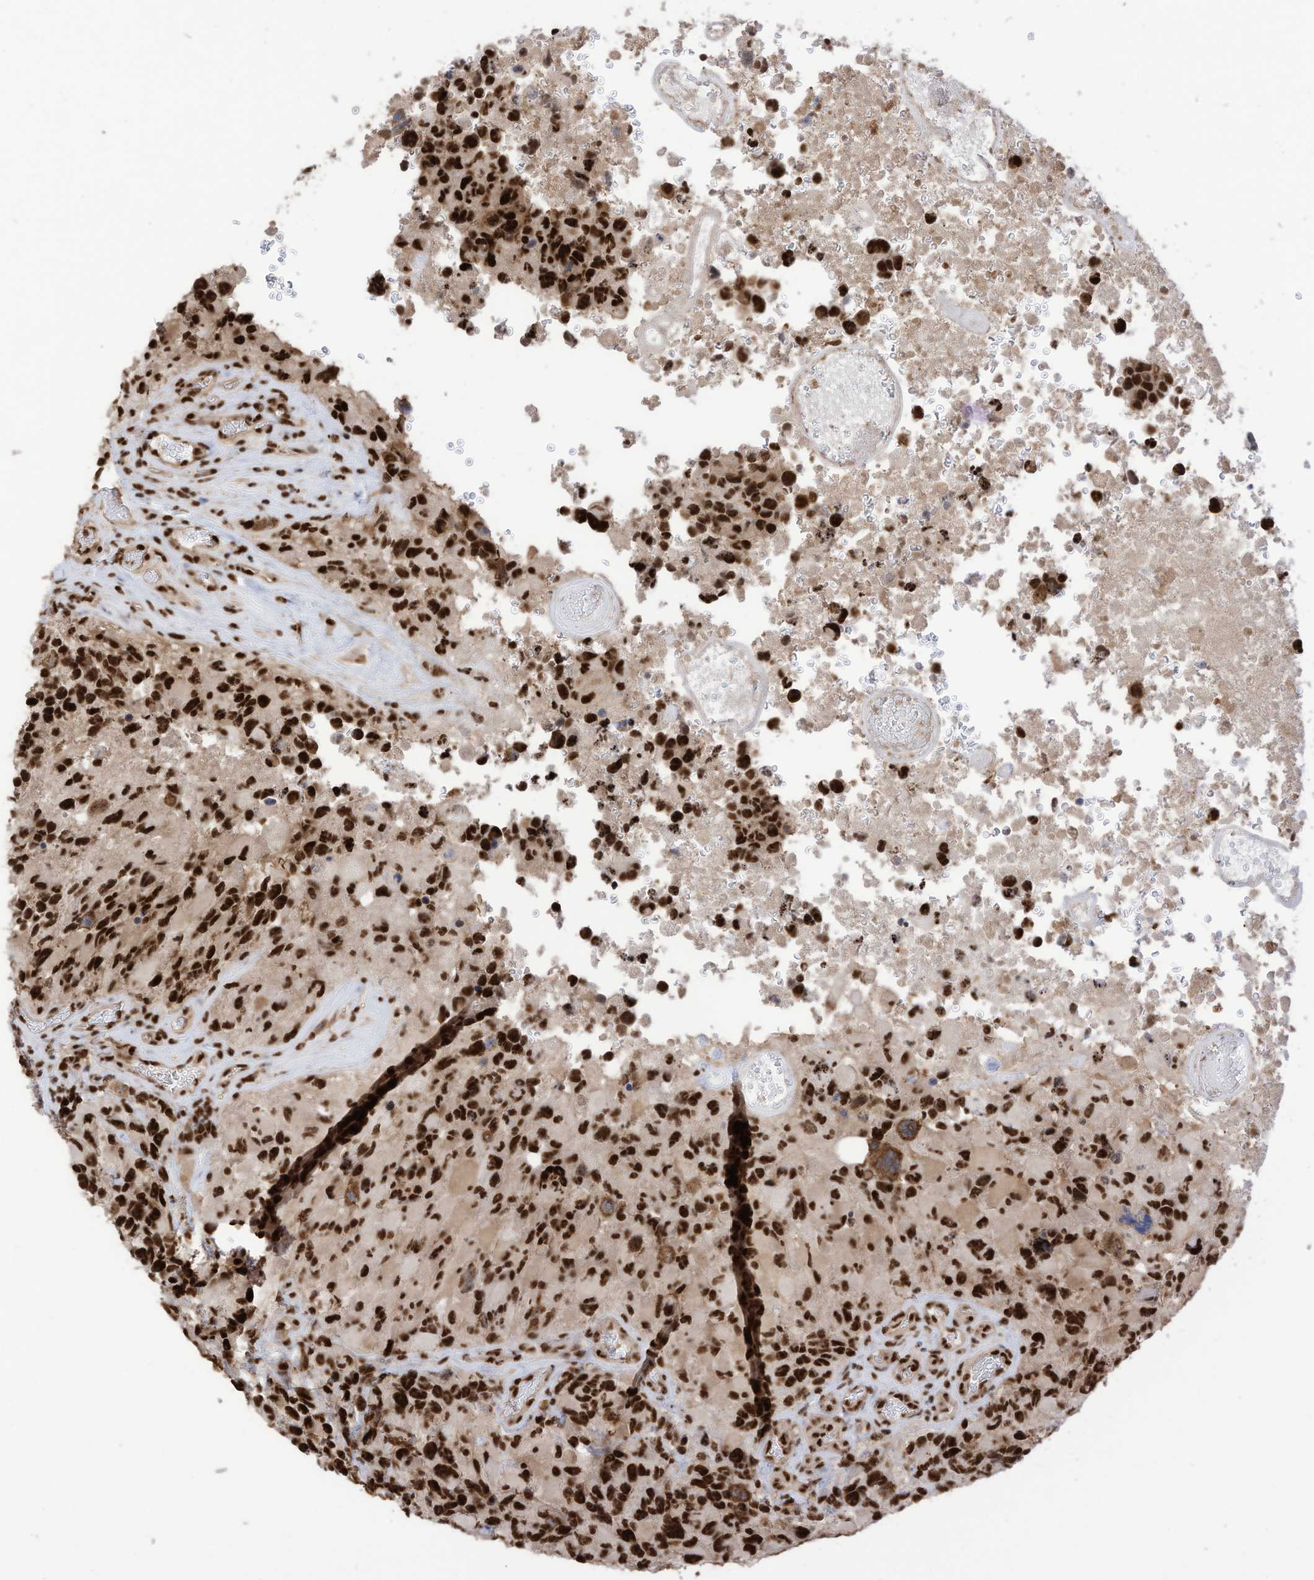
{"staining": {"intensity": "strong", "quantity": ">75%", "location": "nuclear"}, "tissue": "glioma", "cell_type": "Tumor cells", "image_type": "cancer", "snomed": [{"axis": "morphology", "description": "Glioma, malignant, High grade"}, {"axis": "topography", "description": "Brain"}], "caption": "Immunohistochemistry (IHC) image of human malignant high-grade glioma stained for a protein (brown), which reveals high levels of strong nuclear expression in about >75% of tumor cells.", "gene": "SF3A3", "patient": {"sex": "male", "age": 69}}